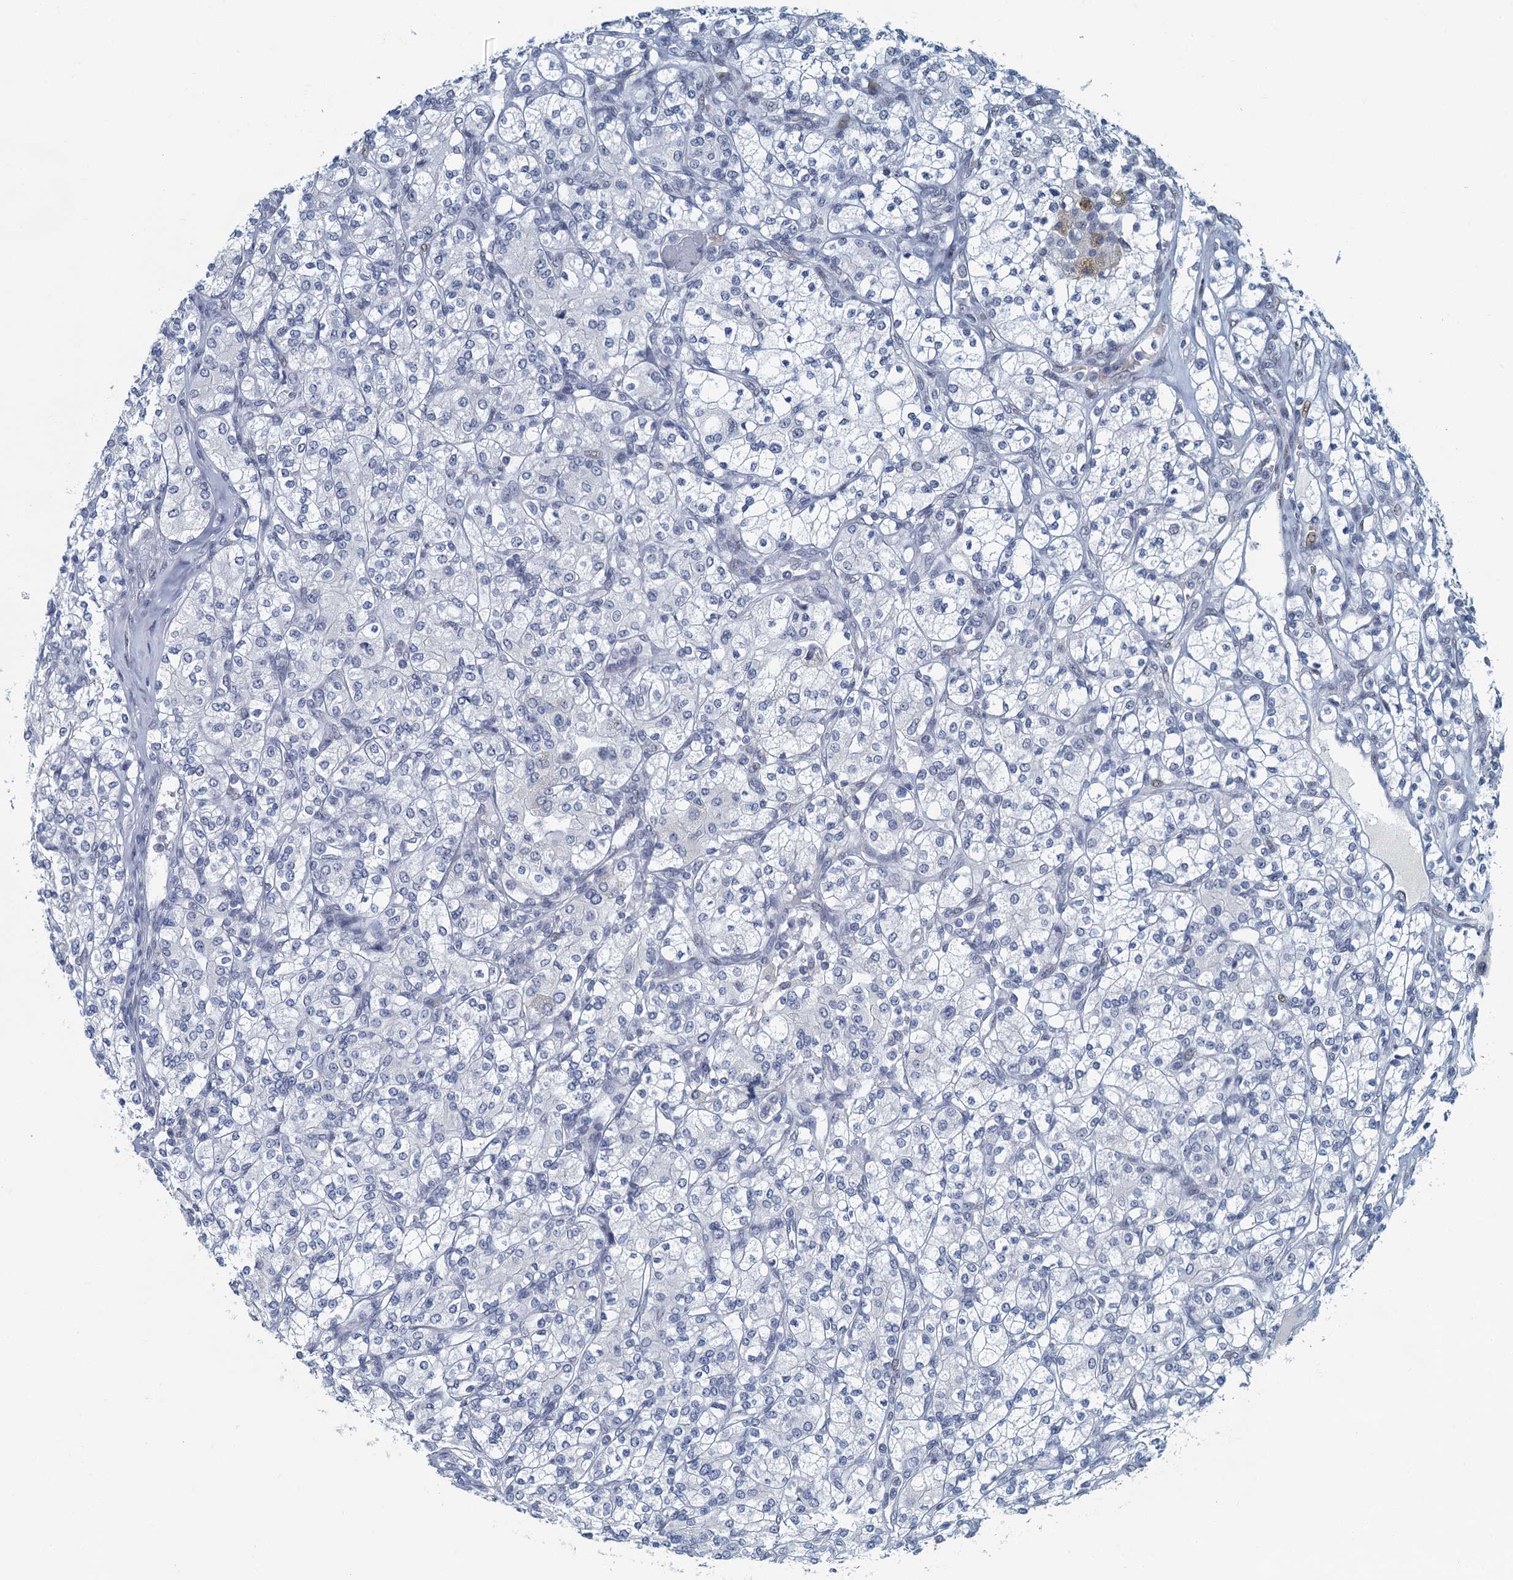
{"staining": {"intensity": "negative", "quantity": "none", "location": "none"}, "tissue": "renal cancer", "cell_type": "Tumor cells", "image_type": "cancer", "snomed": [{"axis": "morphology", "description": "Adenocarcinoma, NOS"}, {"axis": "topography", "description": "Kidney"}], "caption": "Tumor cells show no significant expression in renal adenocarcinoma.", "gene": "TTLL9", "patient": {"sex": "male", "age": 77}}